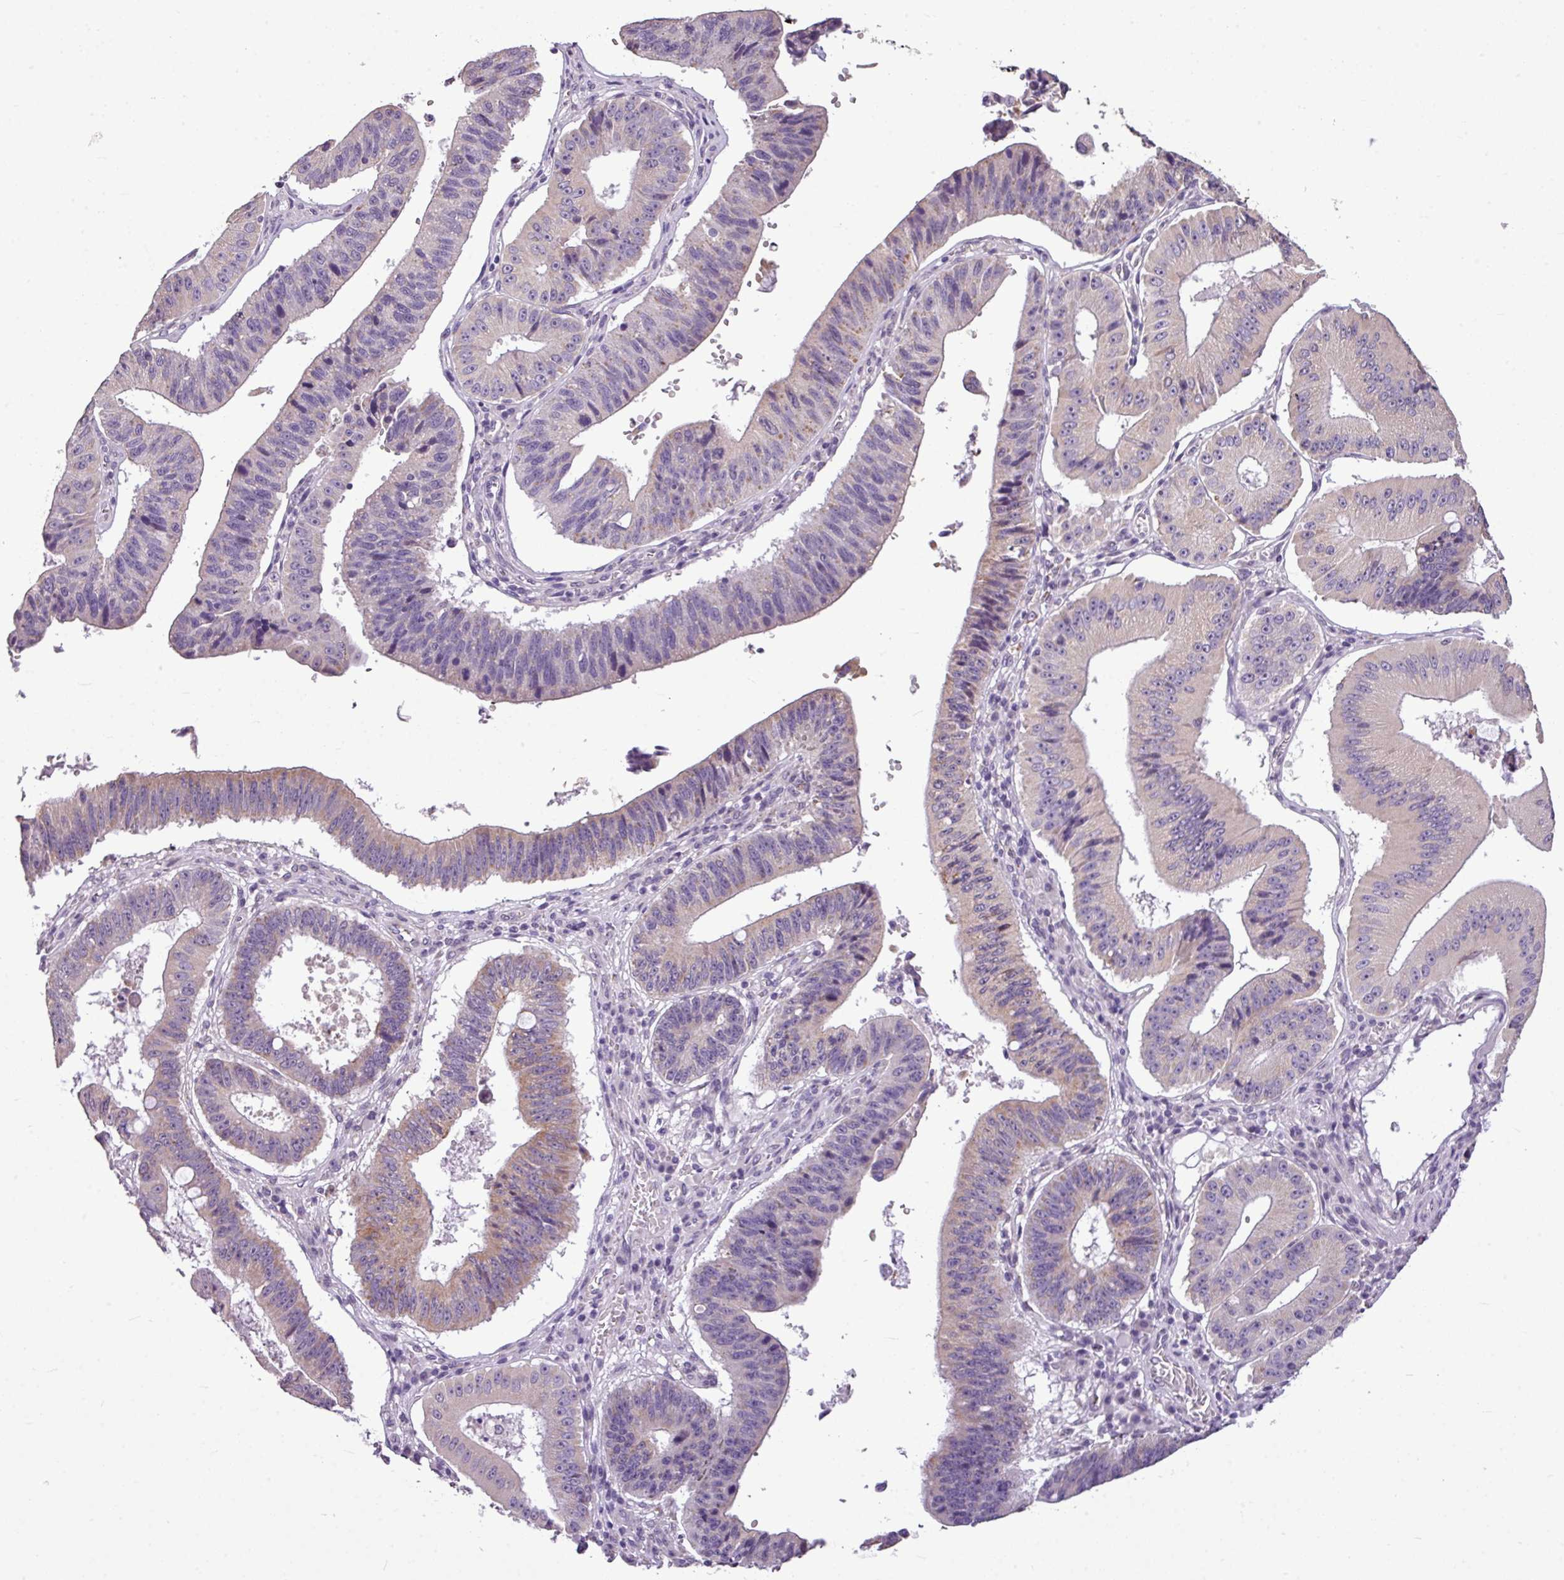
{"staining": {"intensity": "weak", "quantity": "<25%", "location": "cytoplasmic/membranous"}, "tissue": "stomach cancer", "cell_type": "Tumor cells", "image_type": "cancer", "snomed": [{"axis": "morphology", "description": "Adenocarcinoma, NOS"}, {"axis": "topography", "description": "Stomach"}], "caption": "This photomicrograph is of stomach cancer (adenocarcinoma) stained with immunohistochemistry (IHC) to label a protein in brown with the nuclei are counter-stained blue. There is no expression in tumor cells.", "gene": "ALDH2", "patient": {"sex": "male", "age": 59}}